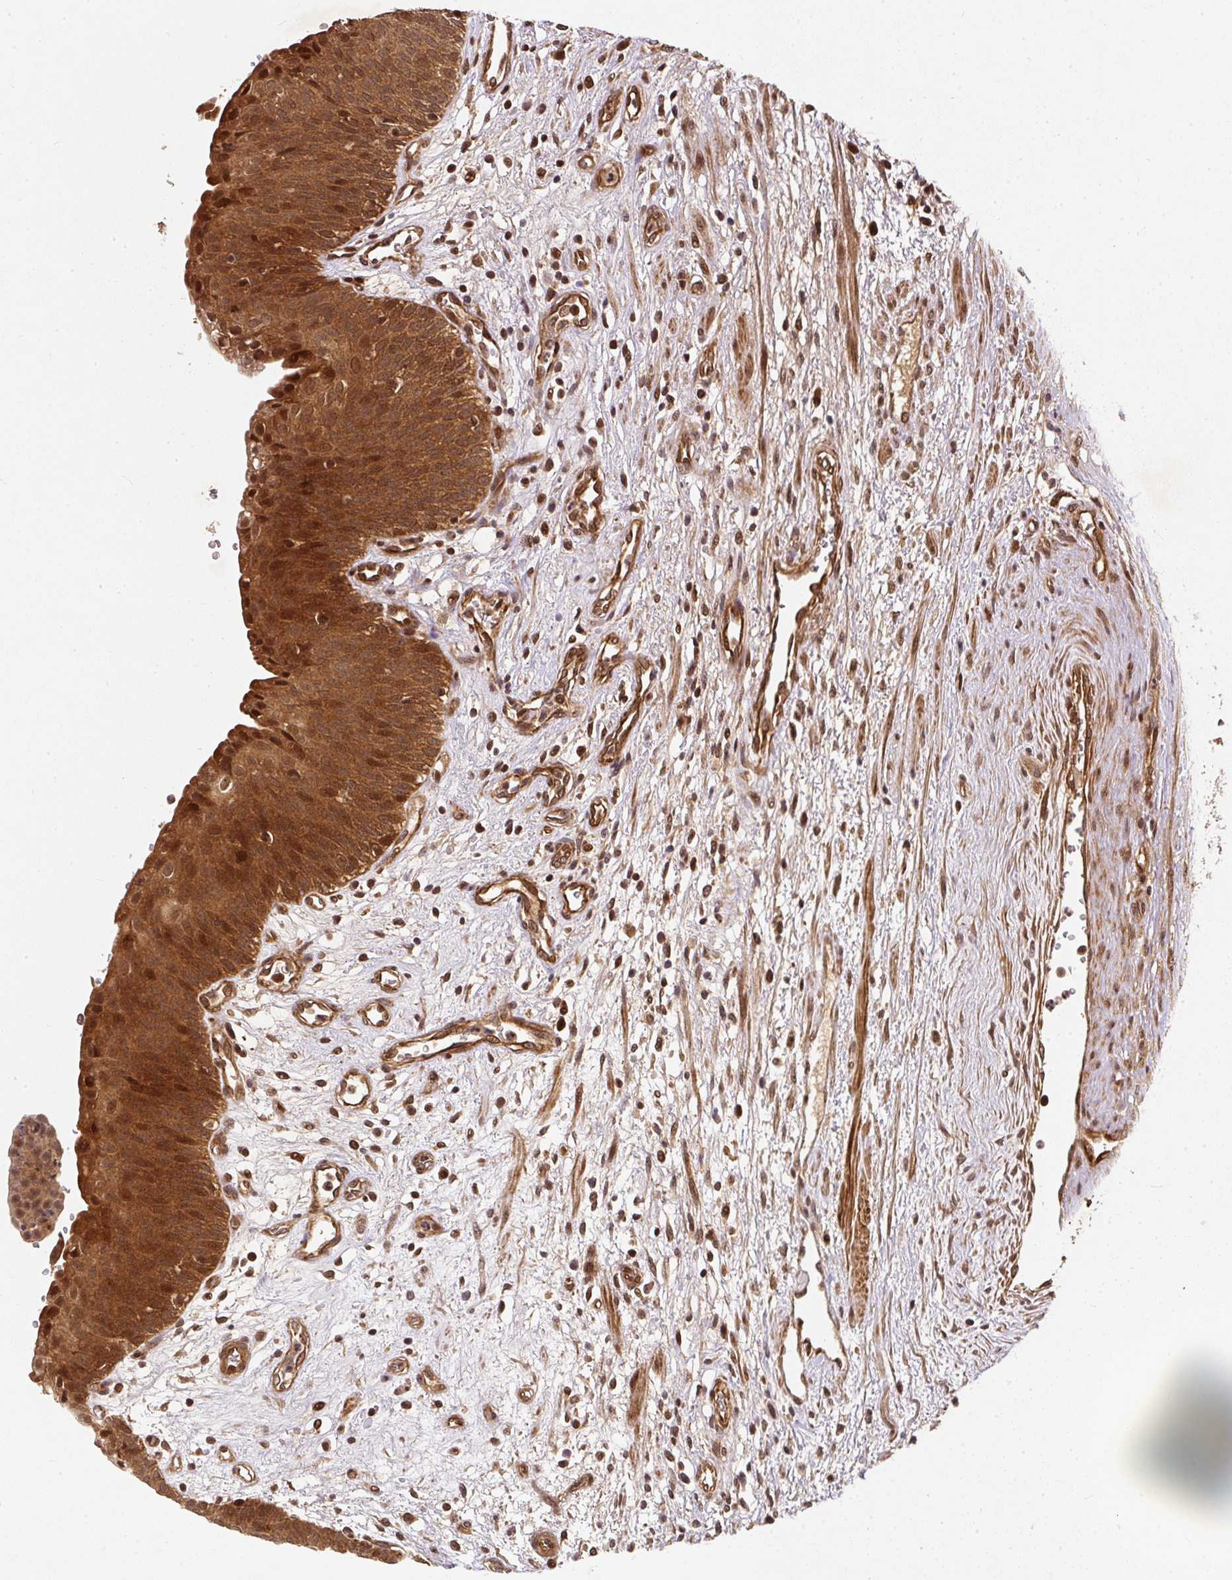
{"staining": {"intensity": "strong", "quantity": ">75%", "location": "cytoplasmic/membranous,nuclear"}, "tissue": "urinary bladder", "cell_type": "Urothelial cells", "image_type": "normal", "snomed": [{"axis": "morphology", "description": "Normal tissue, NOS"}, {"axis": "topography", "description": "Urinary bladder"}], "caption": "An immunohistochemistry histopathology image of unremarkable tissue is shown. Protein staining in brown highlights strong cytoplasmic/membranous,nuclear positivity in urinary bladder within urothelial cells. (DAB IHC, brown staining for protein, blue staining for nuclei).", "gene": "PSMD1", "patient": {"sex": "male", "age": 55}}